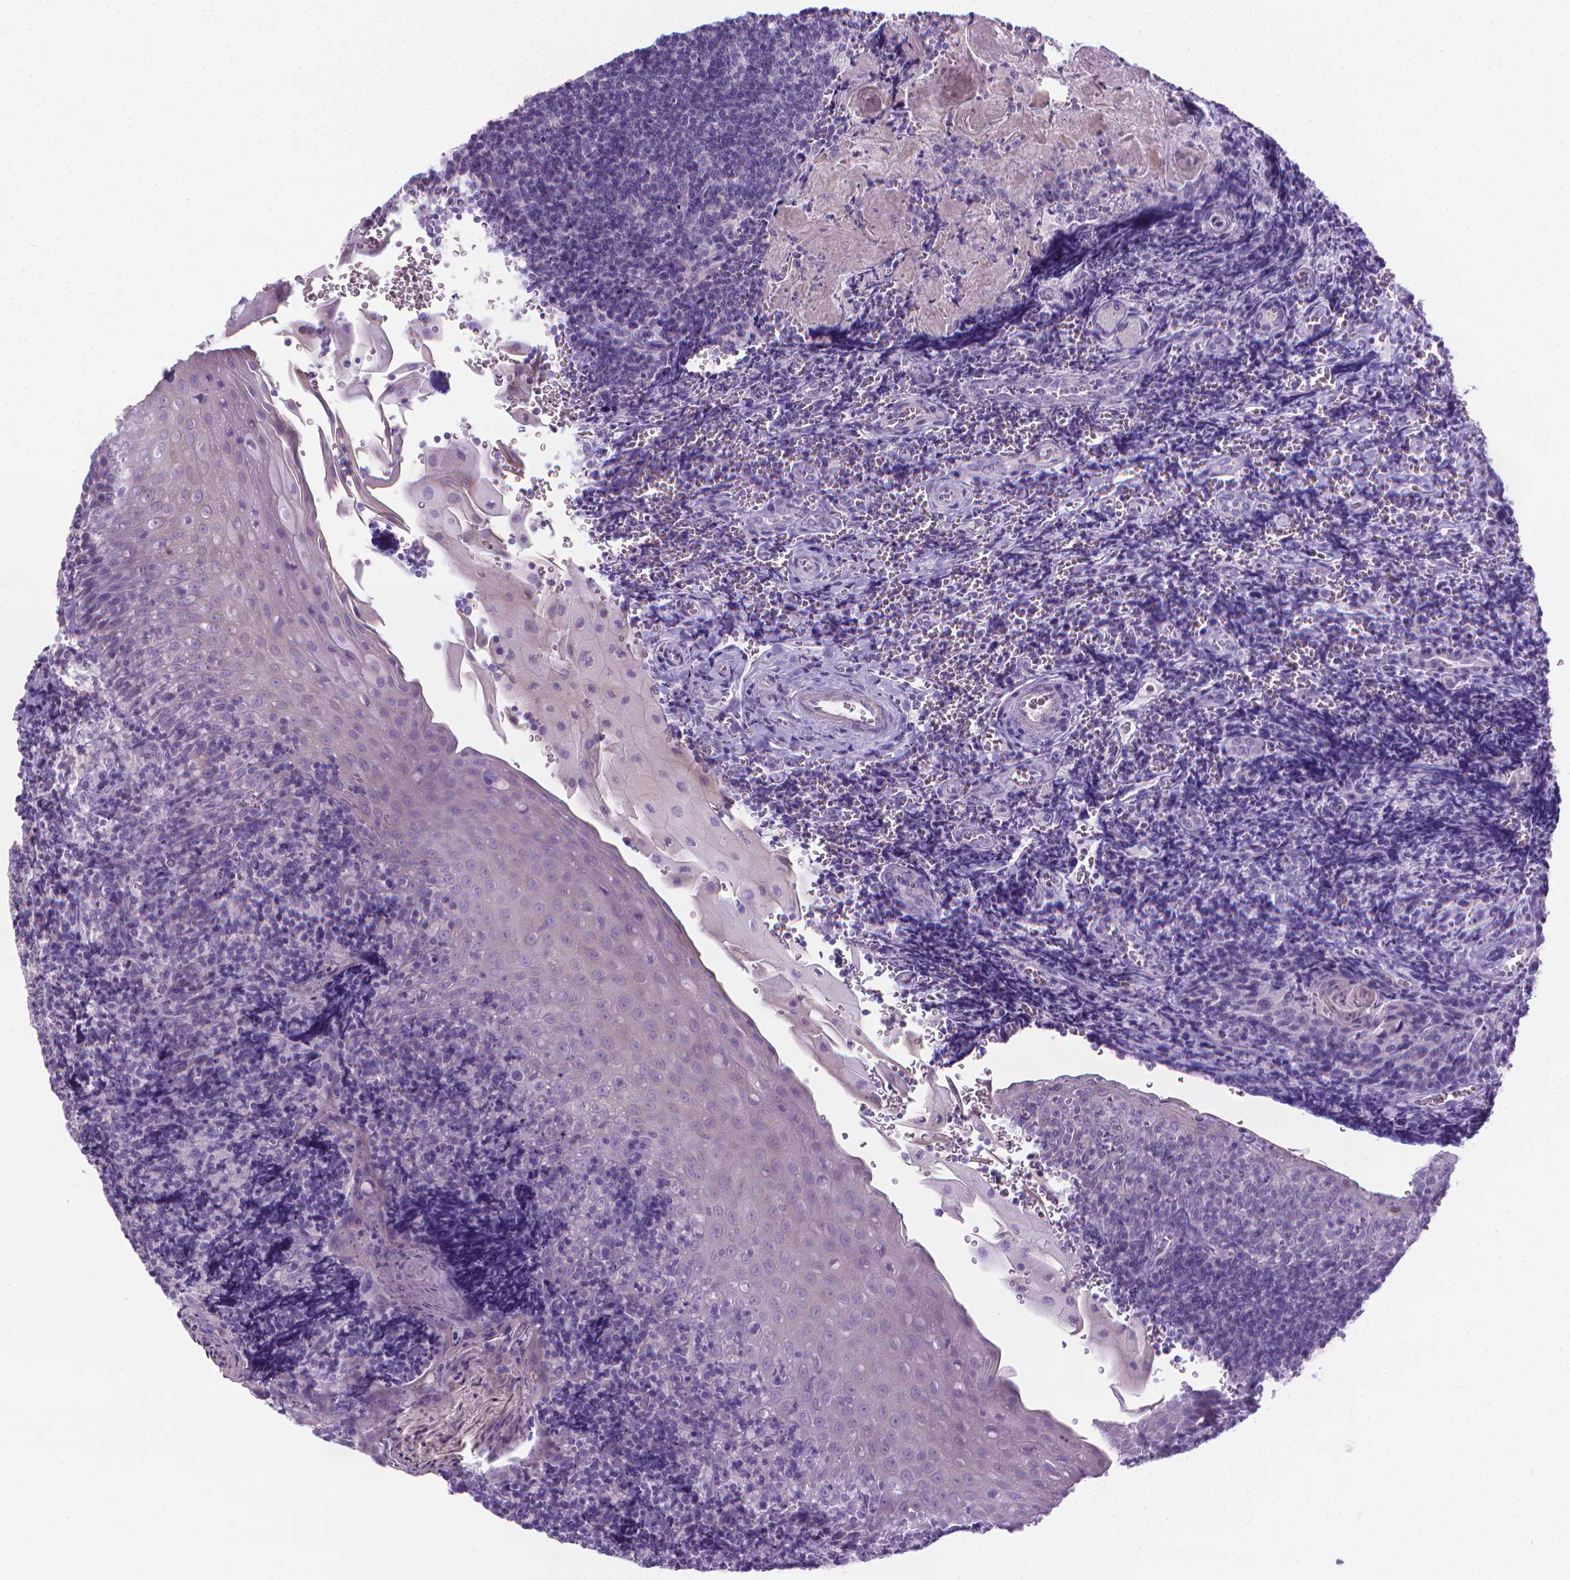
{"staining": {"intensity": "negative", "quantity": "none", "location": "none"}, "tissue": "tonsil", "cell_type": "Germinal center cells", "image_type": "normal", "snomed": [{"axis": "morphology", "description": "Normal tissue, NOS"}, {"axis": "morphology", "description": "Inflammation, NOS"}, {"axis": "topography", "description": "Tonsil"}], "caption": "Human tonsil stained for a protein using IHC exhibits no staining in germinal center cells.", "gene": "SPAG6", "patient": {"sex": "female", "age": 31}}